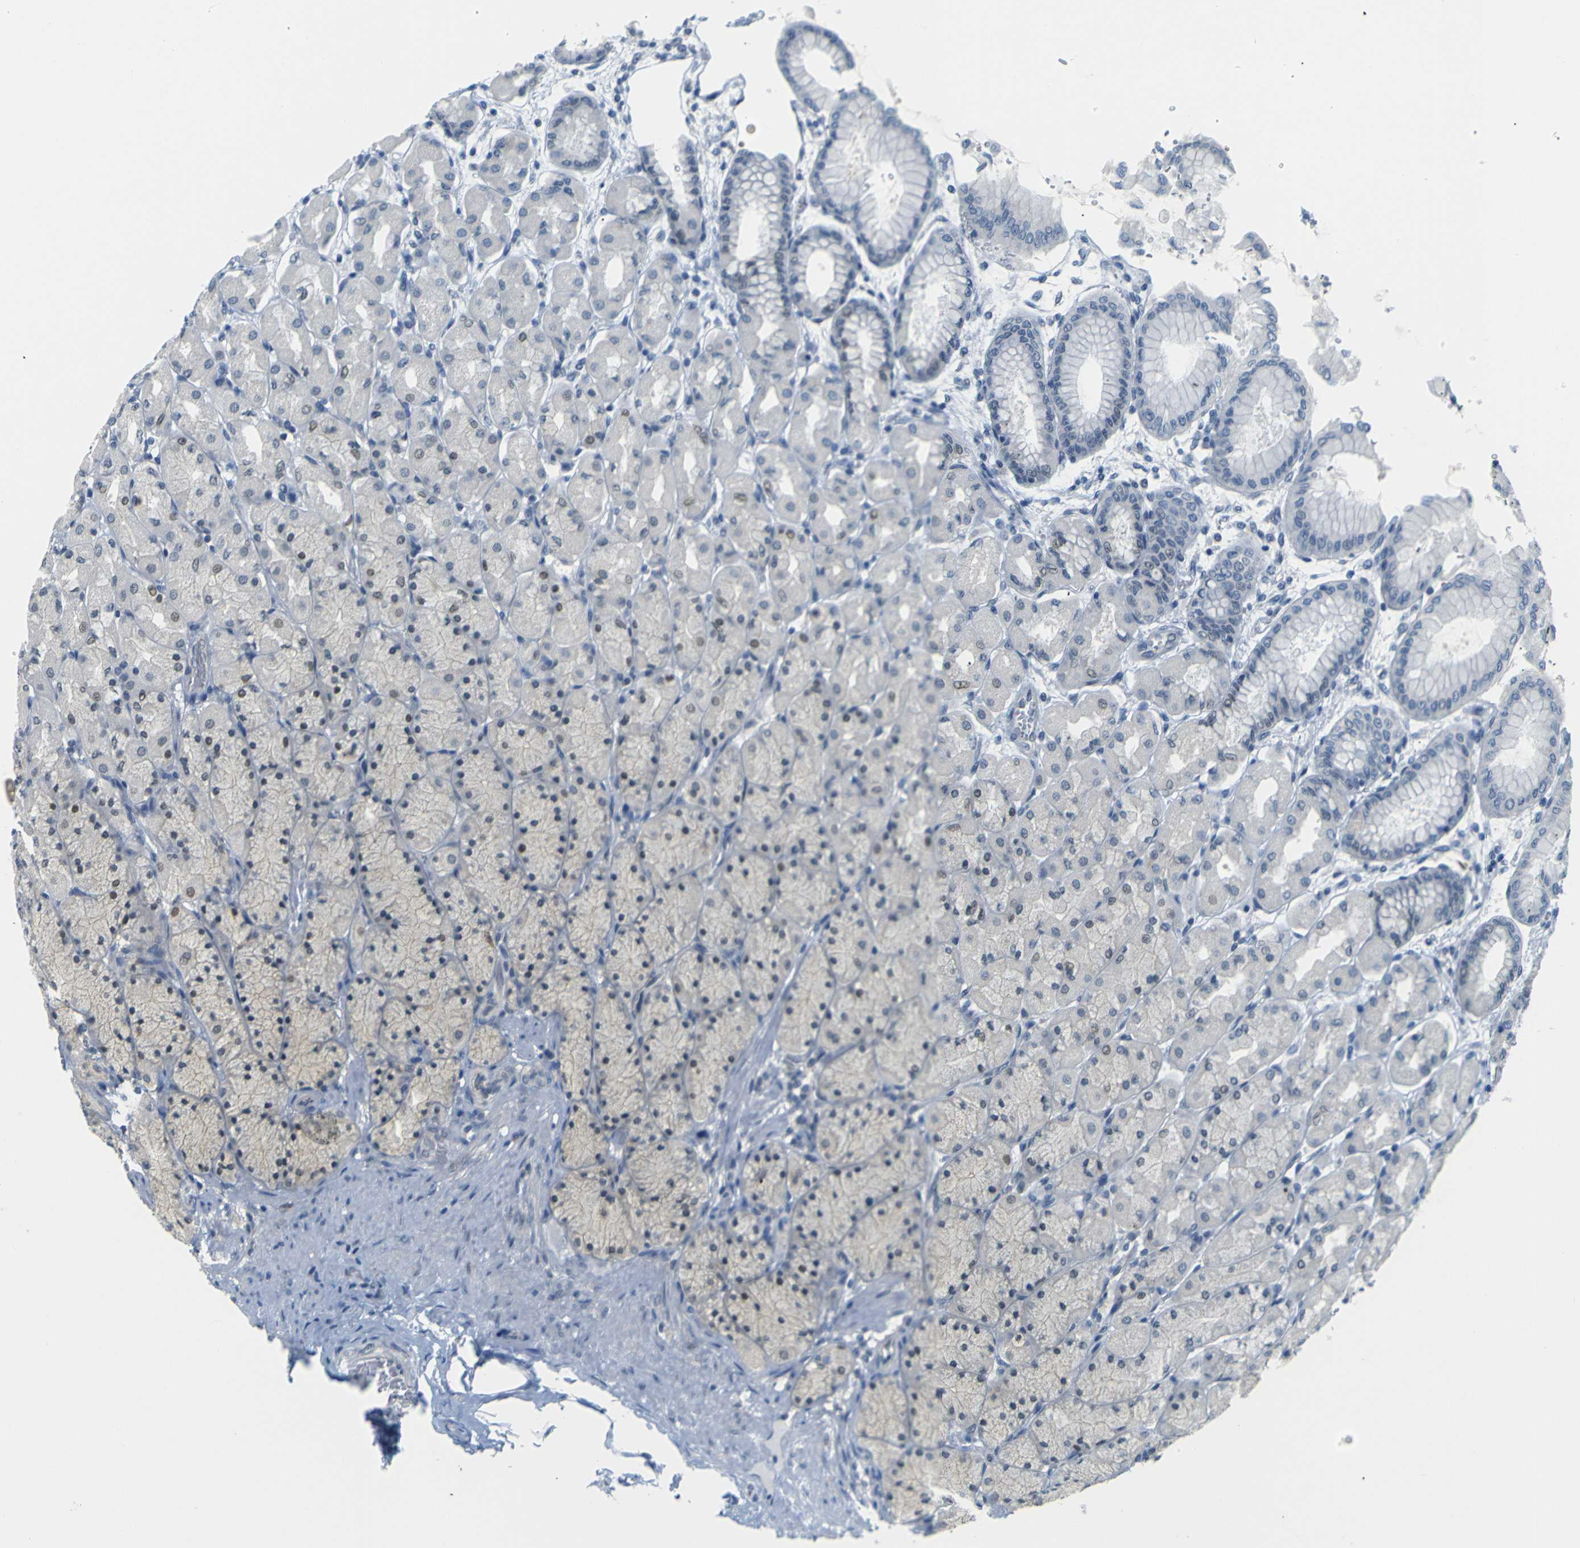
{"staining": {"intensity": "moderate", "quantity": "<25%", "location": "cytoplasmic/membranous,nuclear"}, "tissue": "stomach", "cell_type": "Glandular cells", "image_type": "normal", "snomed": [{"axis": "morphology", "description": "Normal tissue, NOS"}, {"axis": "topography", "description": "Stomach, upper"}], "caption": "Stomach stained with immunohistochemistry exhibits moderate cytoplasmic/membranous,nuclear positivity in about <25% of glandular cells.", "gene": "SKP1", "patient": {"sex": "female", "age": 56}}